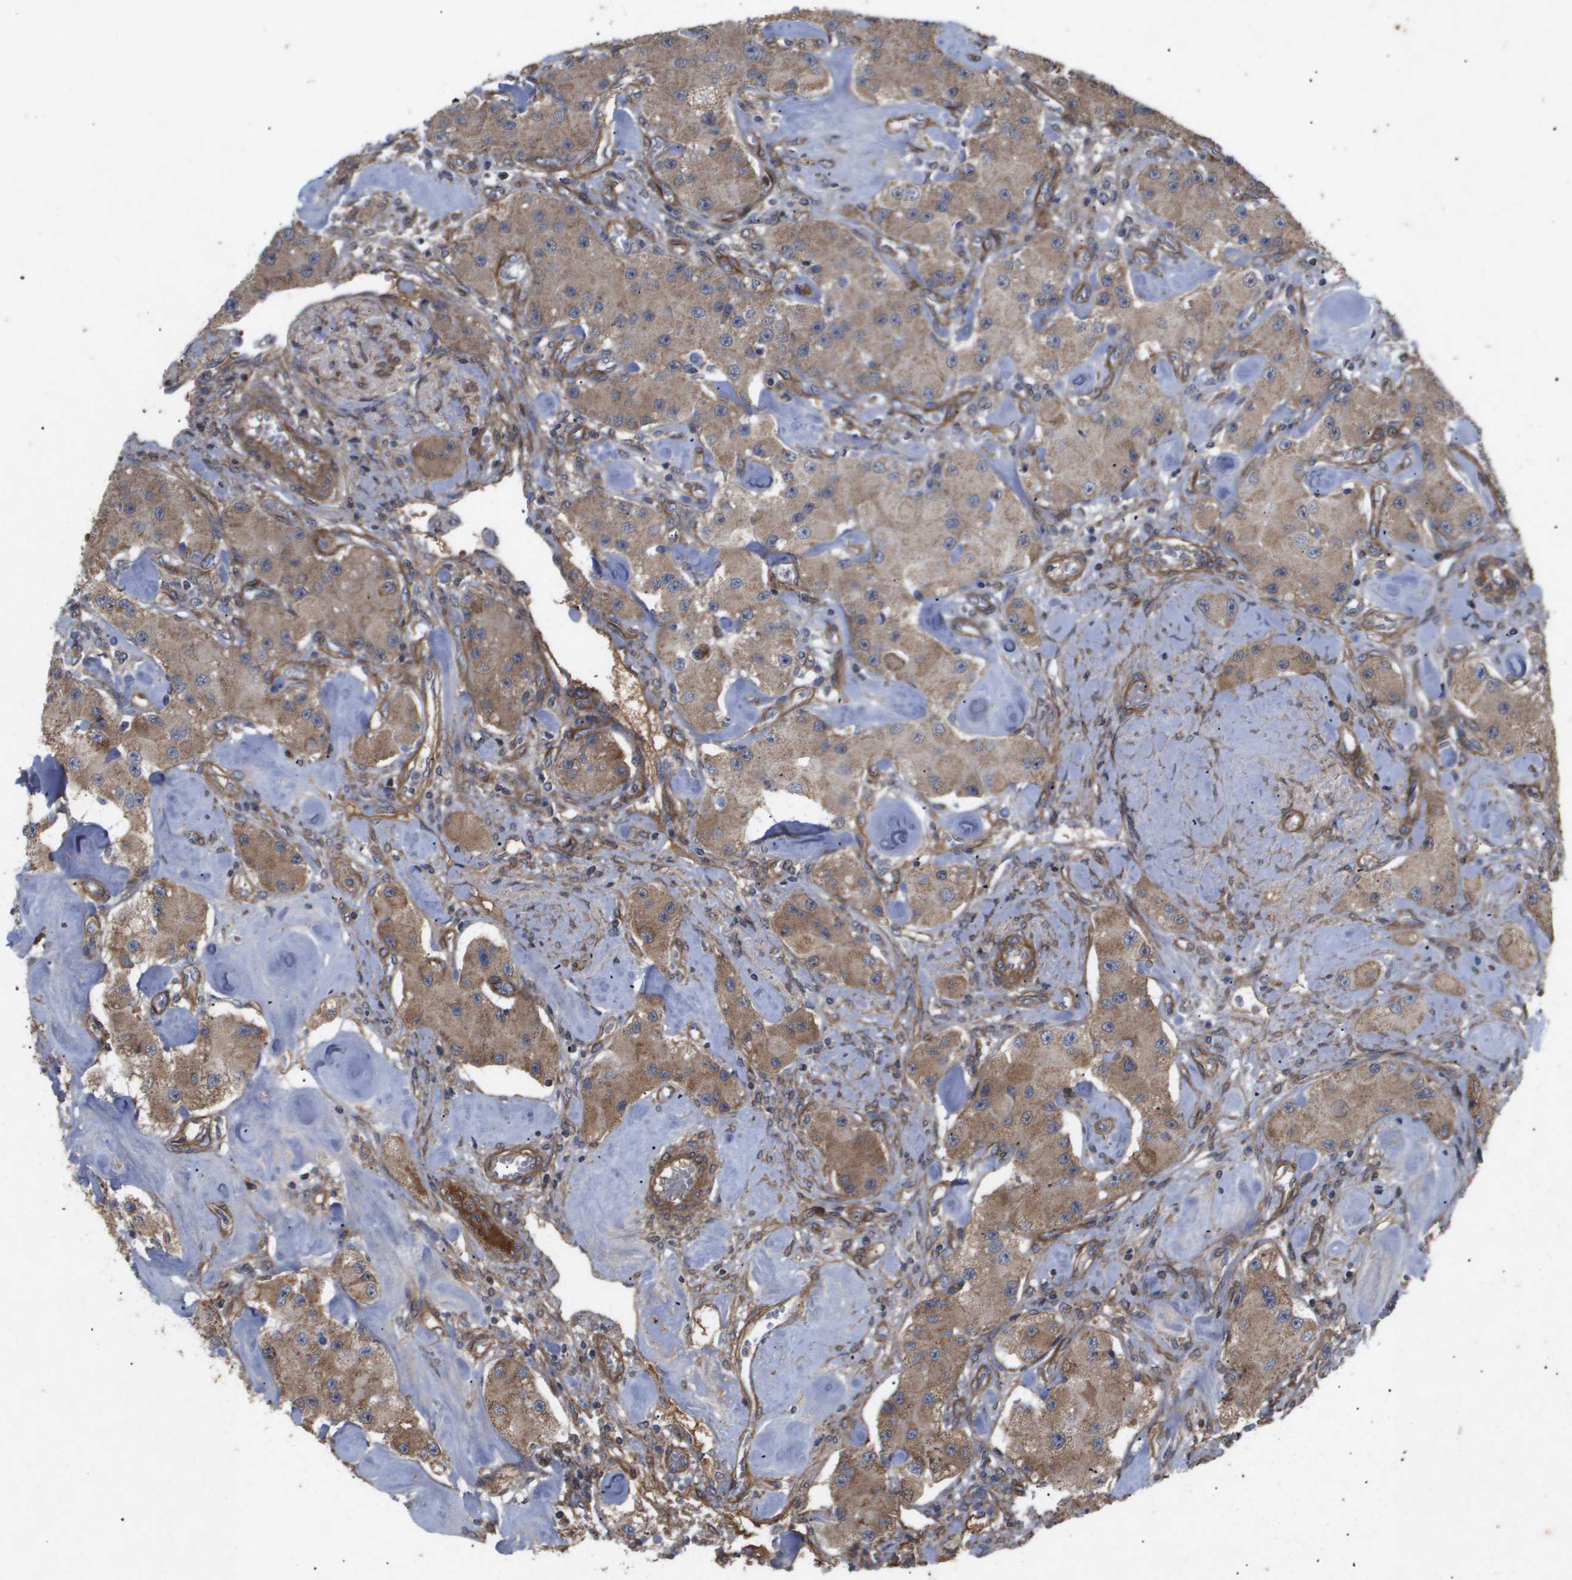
{"staining": {"intensity": "moderate", "quantity": ">75%", "location": "cytoplasmic/membranous"}, "tissue": "carcinoid", "cell_type": "Tumor cells", "image_type": "cancer", "snomed": [{"axis": "morphology", "description": "Carcinoid, malignant, NOS"}, {"axis": "topography", "description": "Pancreas"}], "caption": "Carcinoid (malignant) stained with DAB IHC displays medium levels of moderate cytoplasmic/membranous positivity in about >75% of tumor cells.", "gene": "TNS1", "patient": {"sex": "male", "age": 41}}